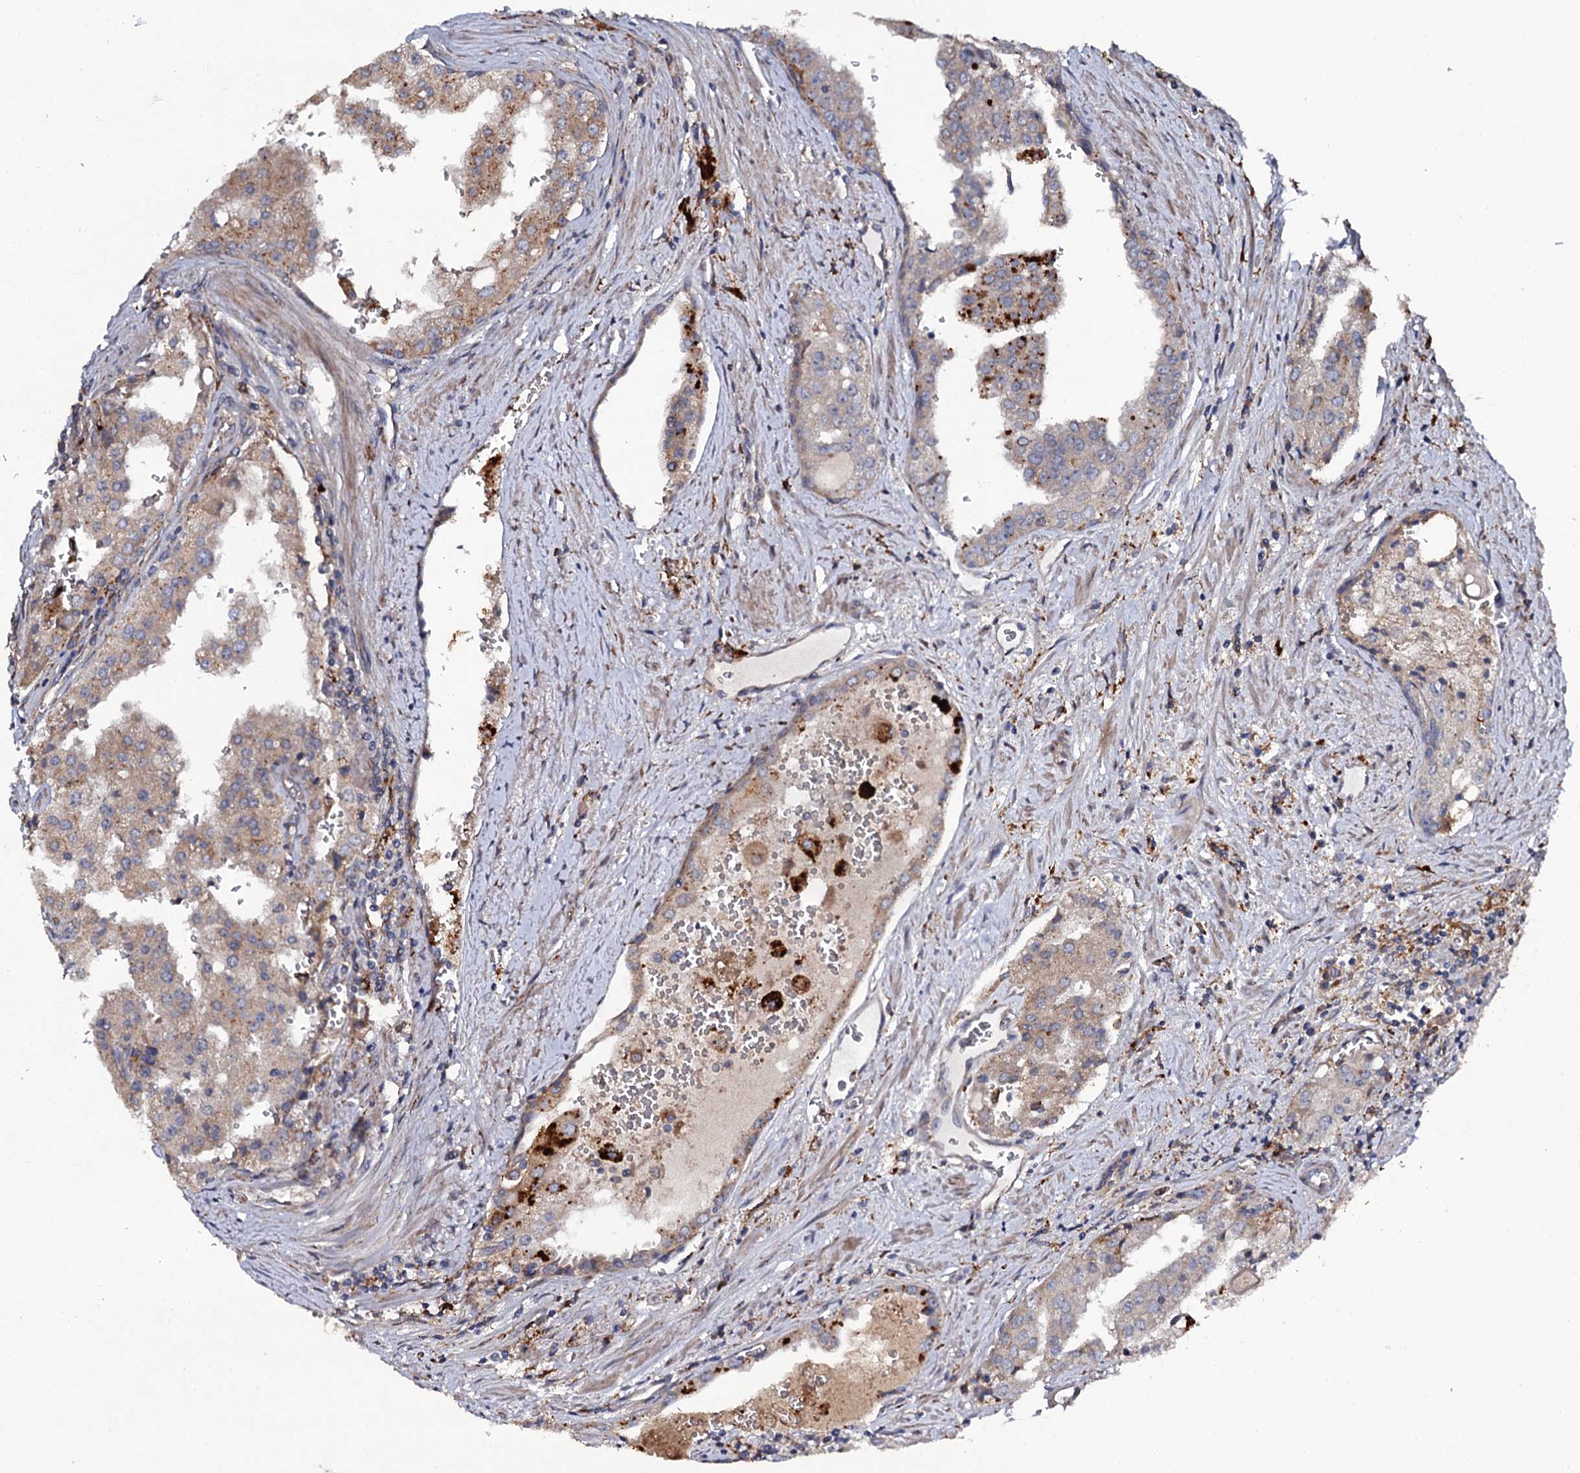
{"staining": {"intensity": "weak", "quantity": ">75%", "location": "cytoplasmic/membranous"}, "tissue": "prostate cancer", "cell_type": "Tumor cells", "image_type": "cancer", "snomed": [{"axis": "morphology", "description": "Adenocarcinoma, High grade"}, {"axis": "topography", "description": "Prostate"}], "caption": "Protein expression by IHC demonstrates weak cytoplasmic/membranous staining in approximately >75% of tumor cells in prostate adenocarcinoma (high-grade). (Brightfield microscopy of DAB IHC at high magnification).", "gene": "LRRC28", "patient": {"sex": "male", "age": 68}}